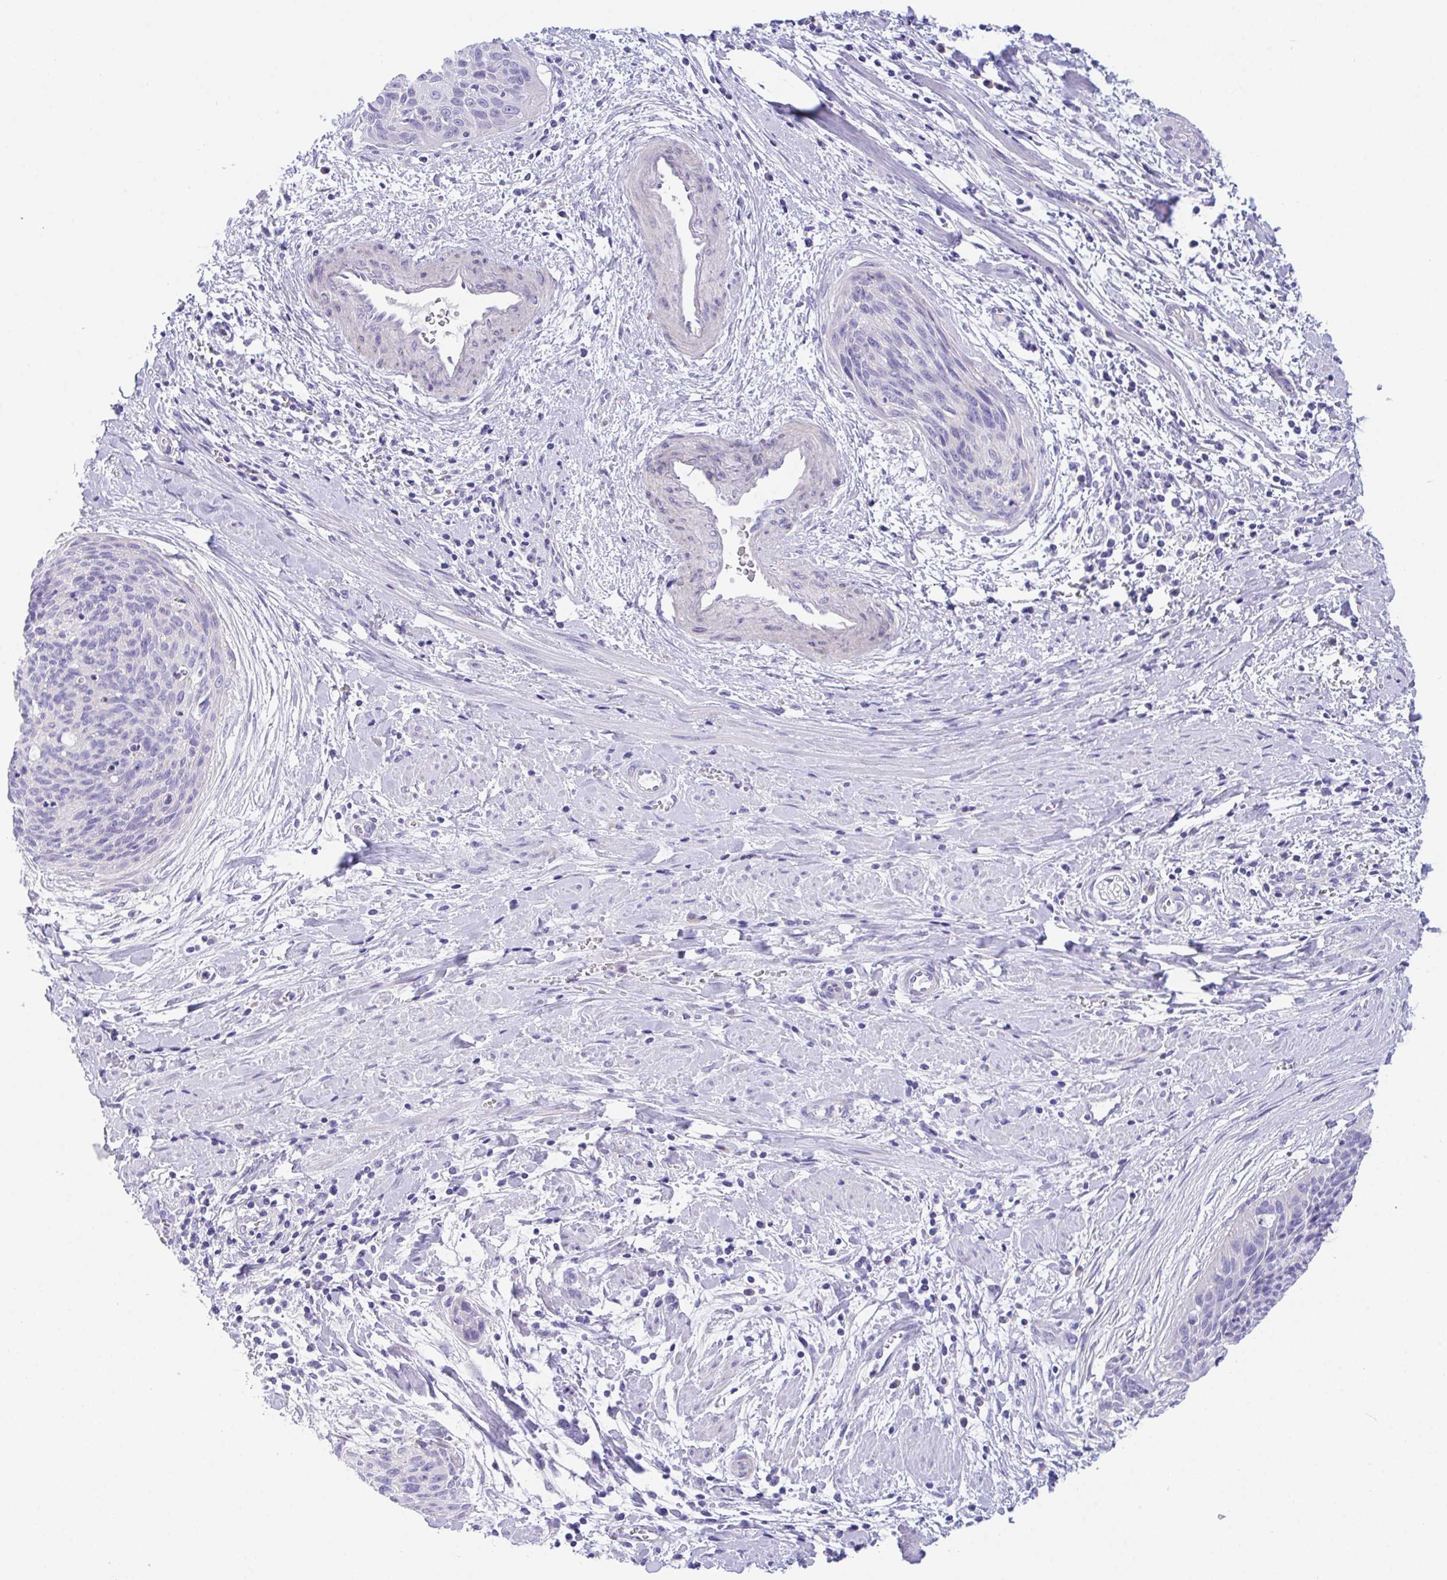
{"staining": {"intensity": "negative", "quantity": "none", "location": "none"}, "tissue": "cervical cancer", "cell_type": "Tumor cells", "image_type": "cancer", "snomed": [{"axis": "morphology", "description": "Squamous cell carcinoma, NOS"}, {"axis": "topography", "description": "Cervix"}], "caption": "The photomicrograph exhibits no significant expression in tumor cells of cervical squamous cell carcinoma.", "gene": "TMEM106B", "patient": {"sex": "female", "age": 55}}